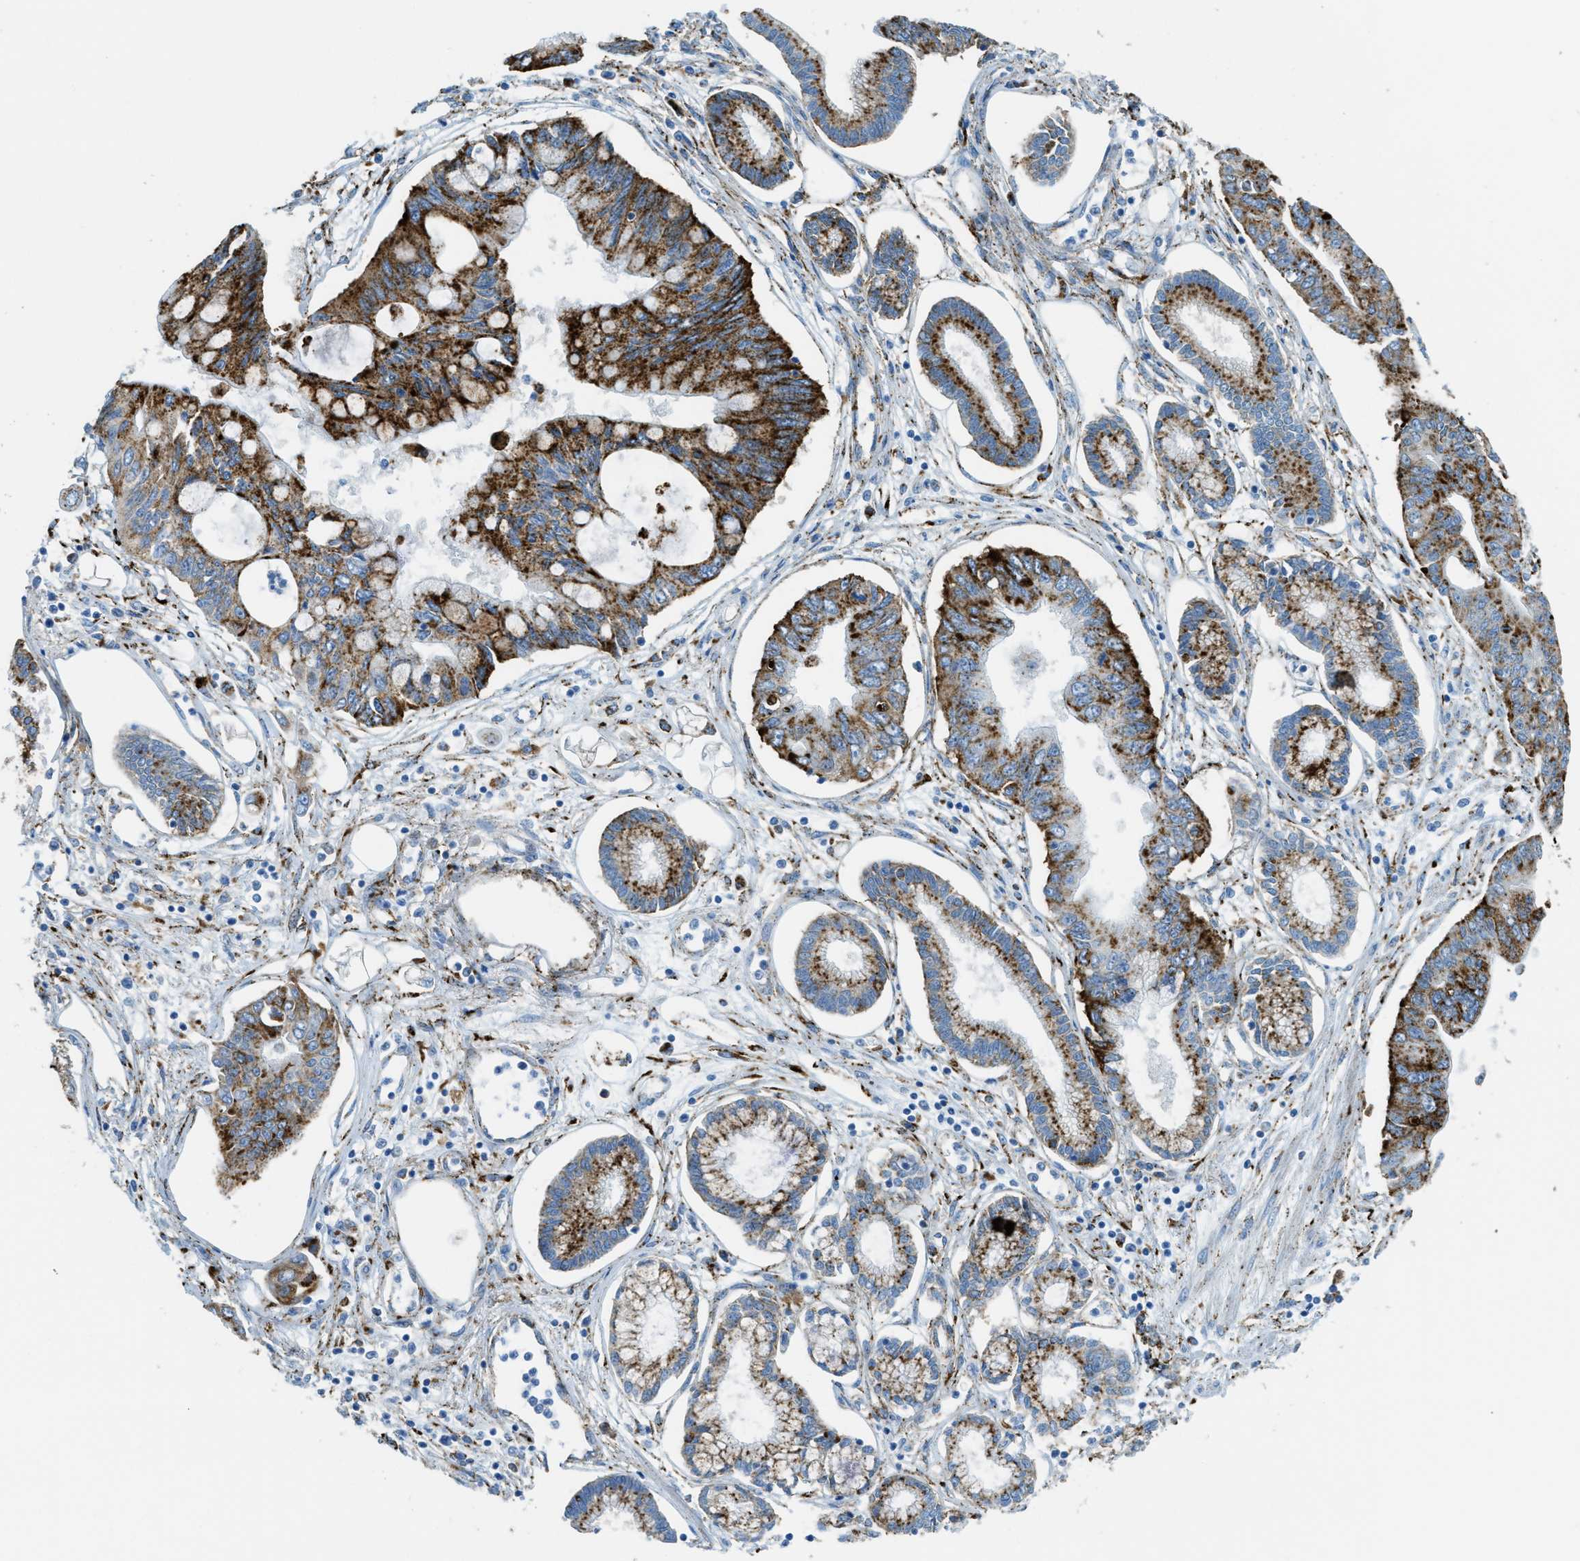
{"staining": {"intensity": "strong", "quantity": ">75%", "location": "cytoplasmic/membranous"}, "tissue": "pancreatic cancer", "cell_type": "Tumor cells", "image_type": "cancer", "snomed": [{"axis": "morphology", "description": "Adenocarcinoma, NOS"}, {"axis": "topography", "description": "Pancreas"}], "caption": "Brown immunohistochemical staining in pancreatic cancer exhibits strong cytoplasmic/membranous staining in about >75% of tumor cells.", "gene": "SCARB2", "patient": {"sex": "female", "age": 77}}